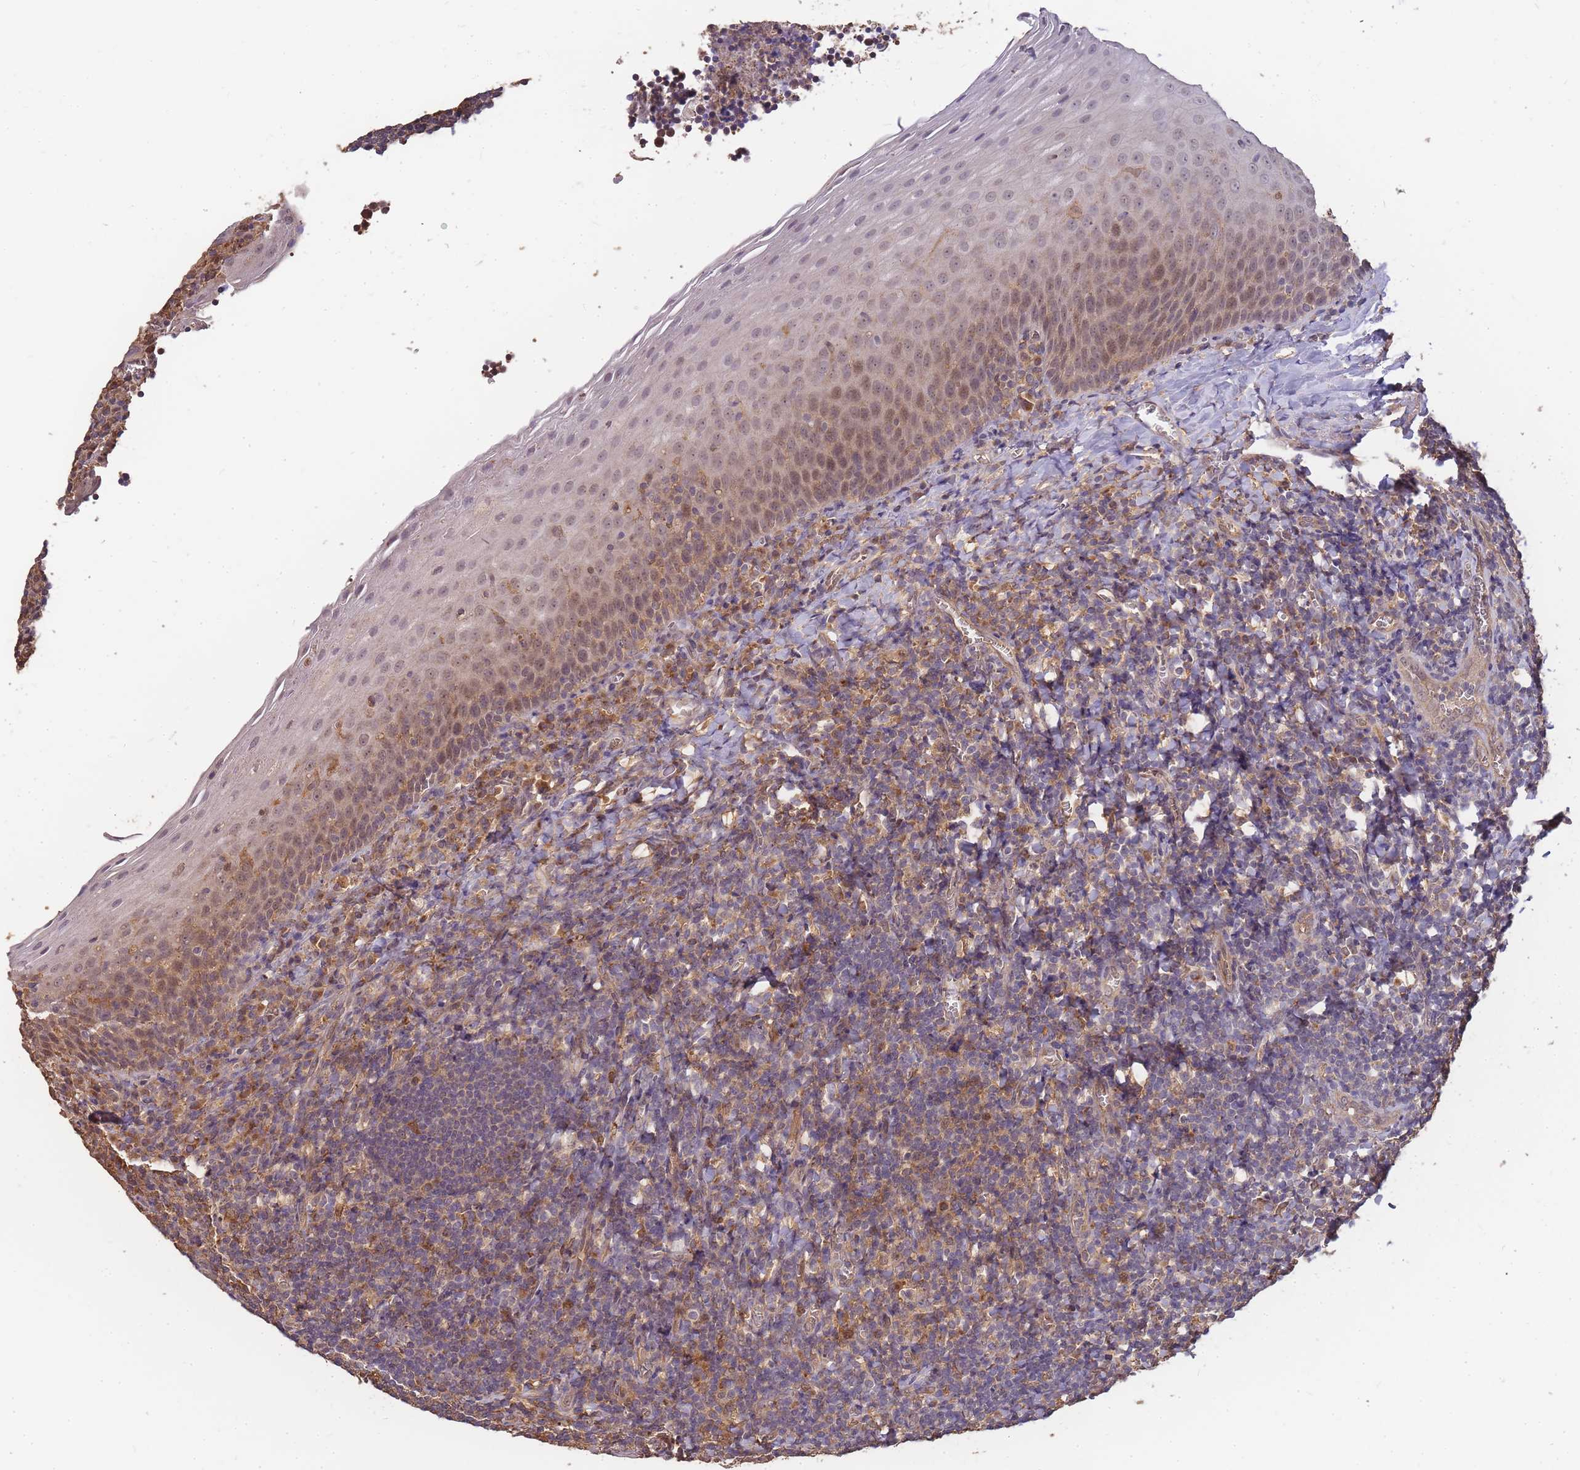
{"staining": {"intensity": "moderate", "quantity": "25%-75%", "location": "cytoplasmic/membranous"}, "tissue": "tonsil", "cell_type": "Germinal center cells", "image_type": "normal", "snomed": [{"axis": "morphology", "description": "Normal tissue, NOS"}, {"axis": "topography", "description": "Tonsil"}], "caption": "Germinal center cells exhibit medium levels of moderate cytoplasmic/membranous expression in approximately 25%-75% of cells in normal human tonsil.", "gene": "CDKN2AIPNL", "patient": {"sex": "male", "age": 27}}